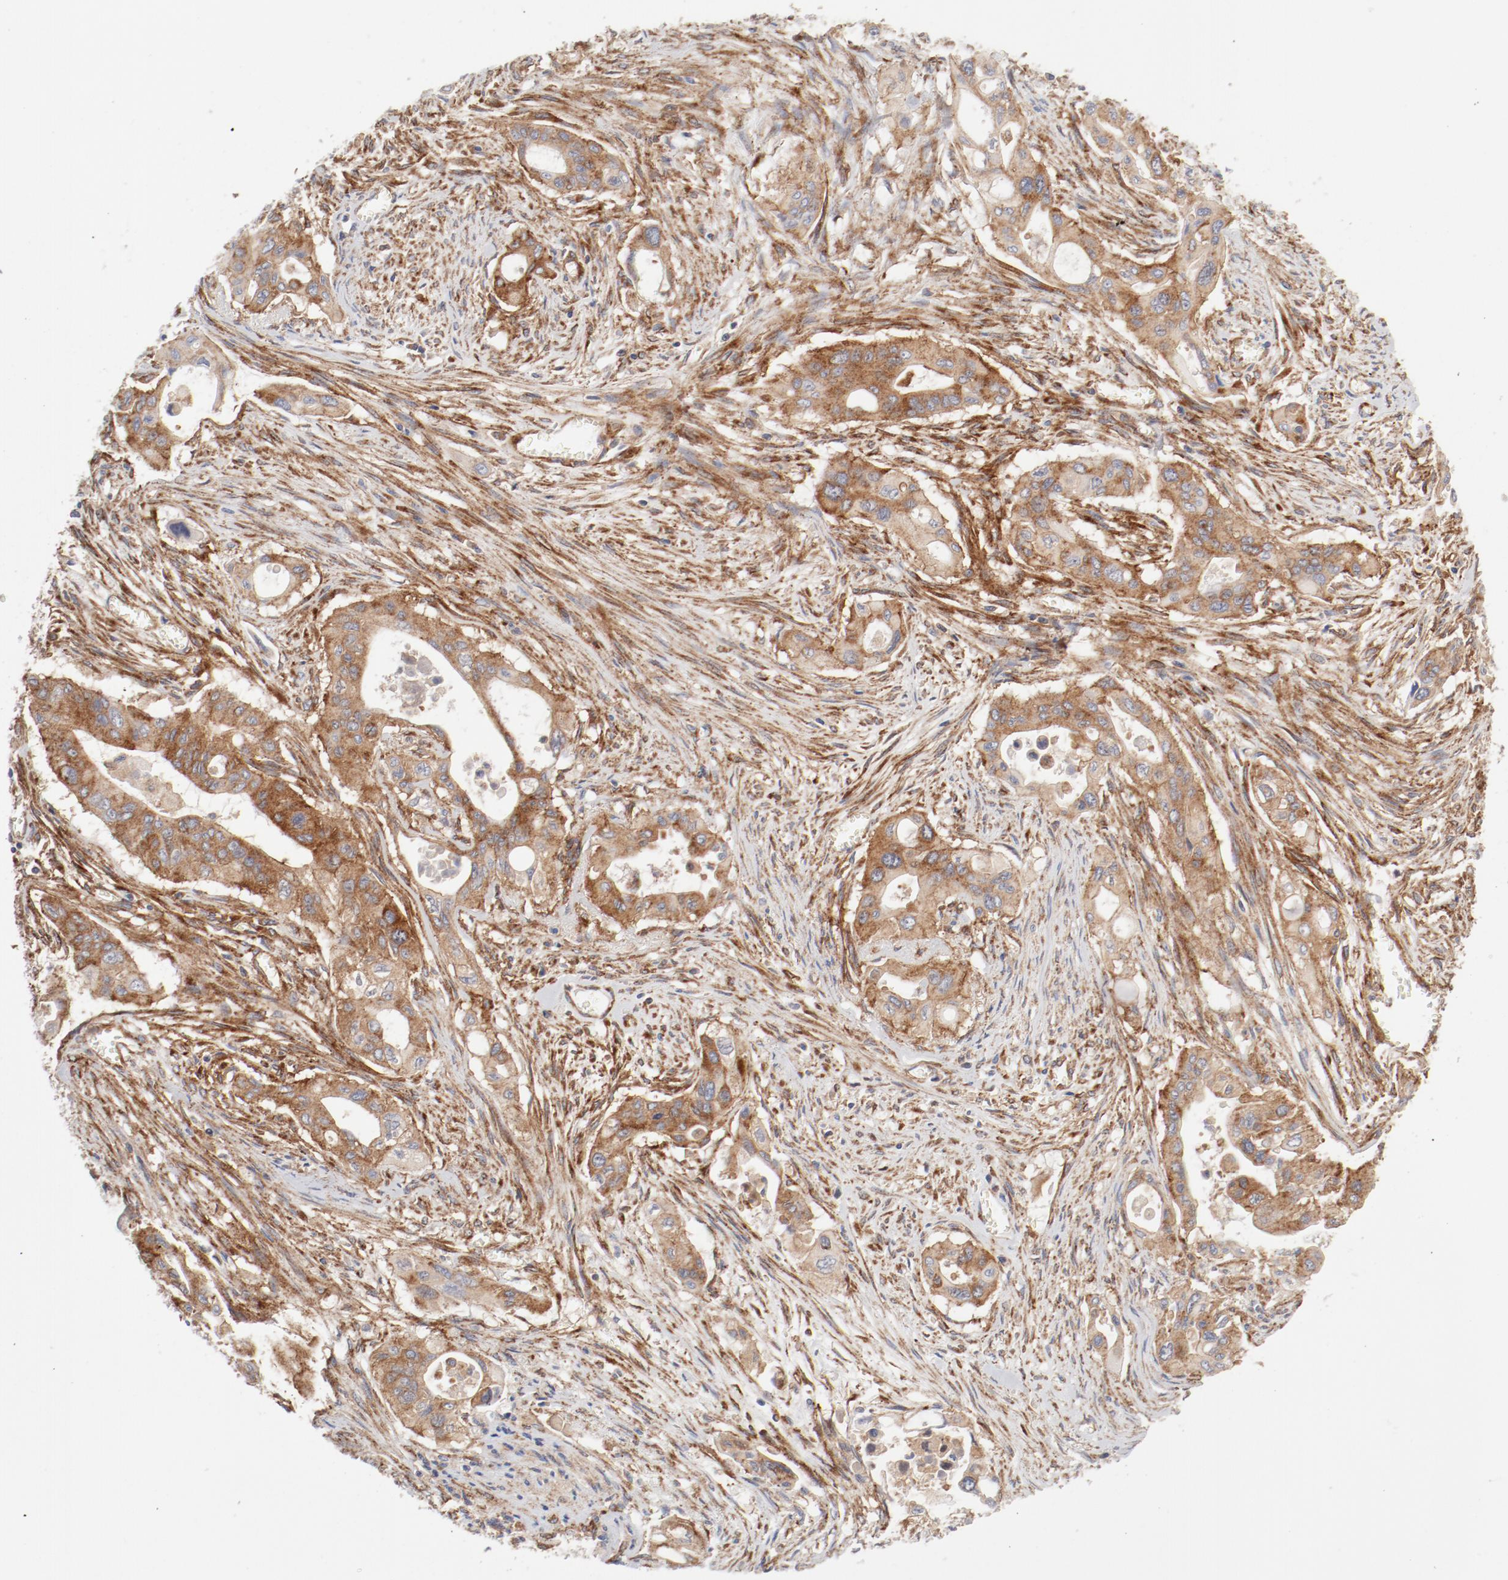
{"staining": {"intensity": "moderate", "quantity": ">75%", "location": "cytoplasmic/membranous"}, "tissue": "pancreatic cancer", "cell_type": "Tumor cells", "image_type": "cancer", "snomed": [{"axis": "morphology", "description": "Adenocarcinoma, NOS"}, {"axis": "topography", "description": "Pancreas"}], "caption": "Immunohistochemistry (IHC) of human pancreatic cancer (adenocarcinoma) exhibits medium levels of moderate cytoplasmic/membranous positivity in about >75% of tumor cells. The protein is shown in brown color, while the nuclei are stained blue.", "gene": "AP2A1", "patient": {"sex": "male", "age": 77}}